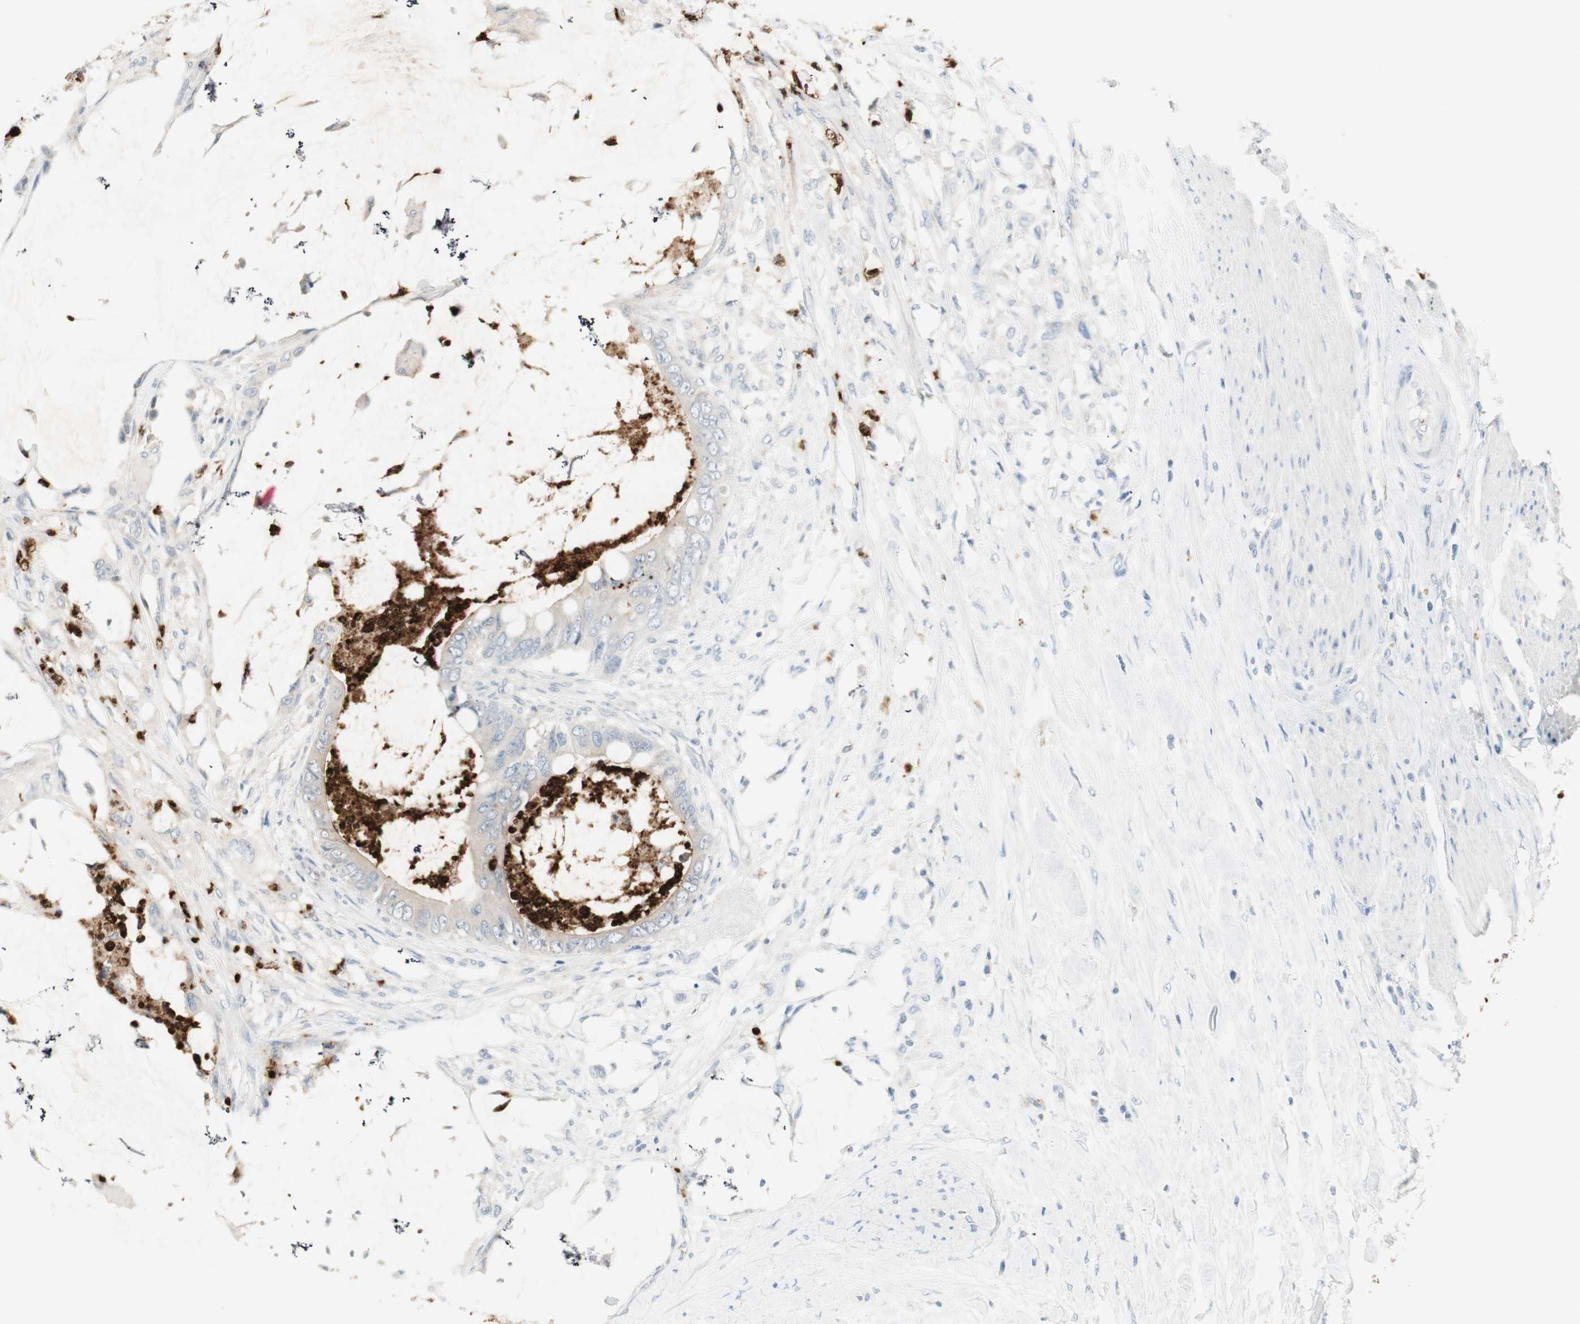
{"staining": {"intensity": "weak", "quantity": "<25%", "location": "cytoplasmic/membranous"}, "tissue": "colorectal cancer", "cell_type": "Tumor cells", "image_type": "cancer", "snomed": [{"axis": "morphology", "description": "Adenocarcinoma, NOS"}, {"axis": "topography", "description": "Rectum"}], "caption": "Histopathology image shows no significant protein expression in tumor cells of adenocarcinoma (colorectal). (IHC, brightfield microscopy, high magnification).", "gene": "PRTN3", "patient": {"sex": "female", "age": 77}}